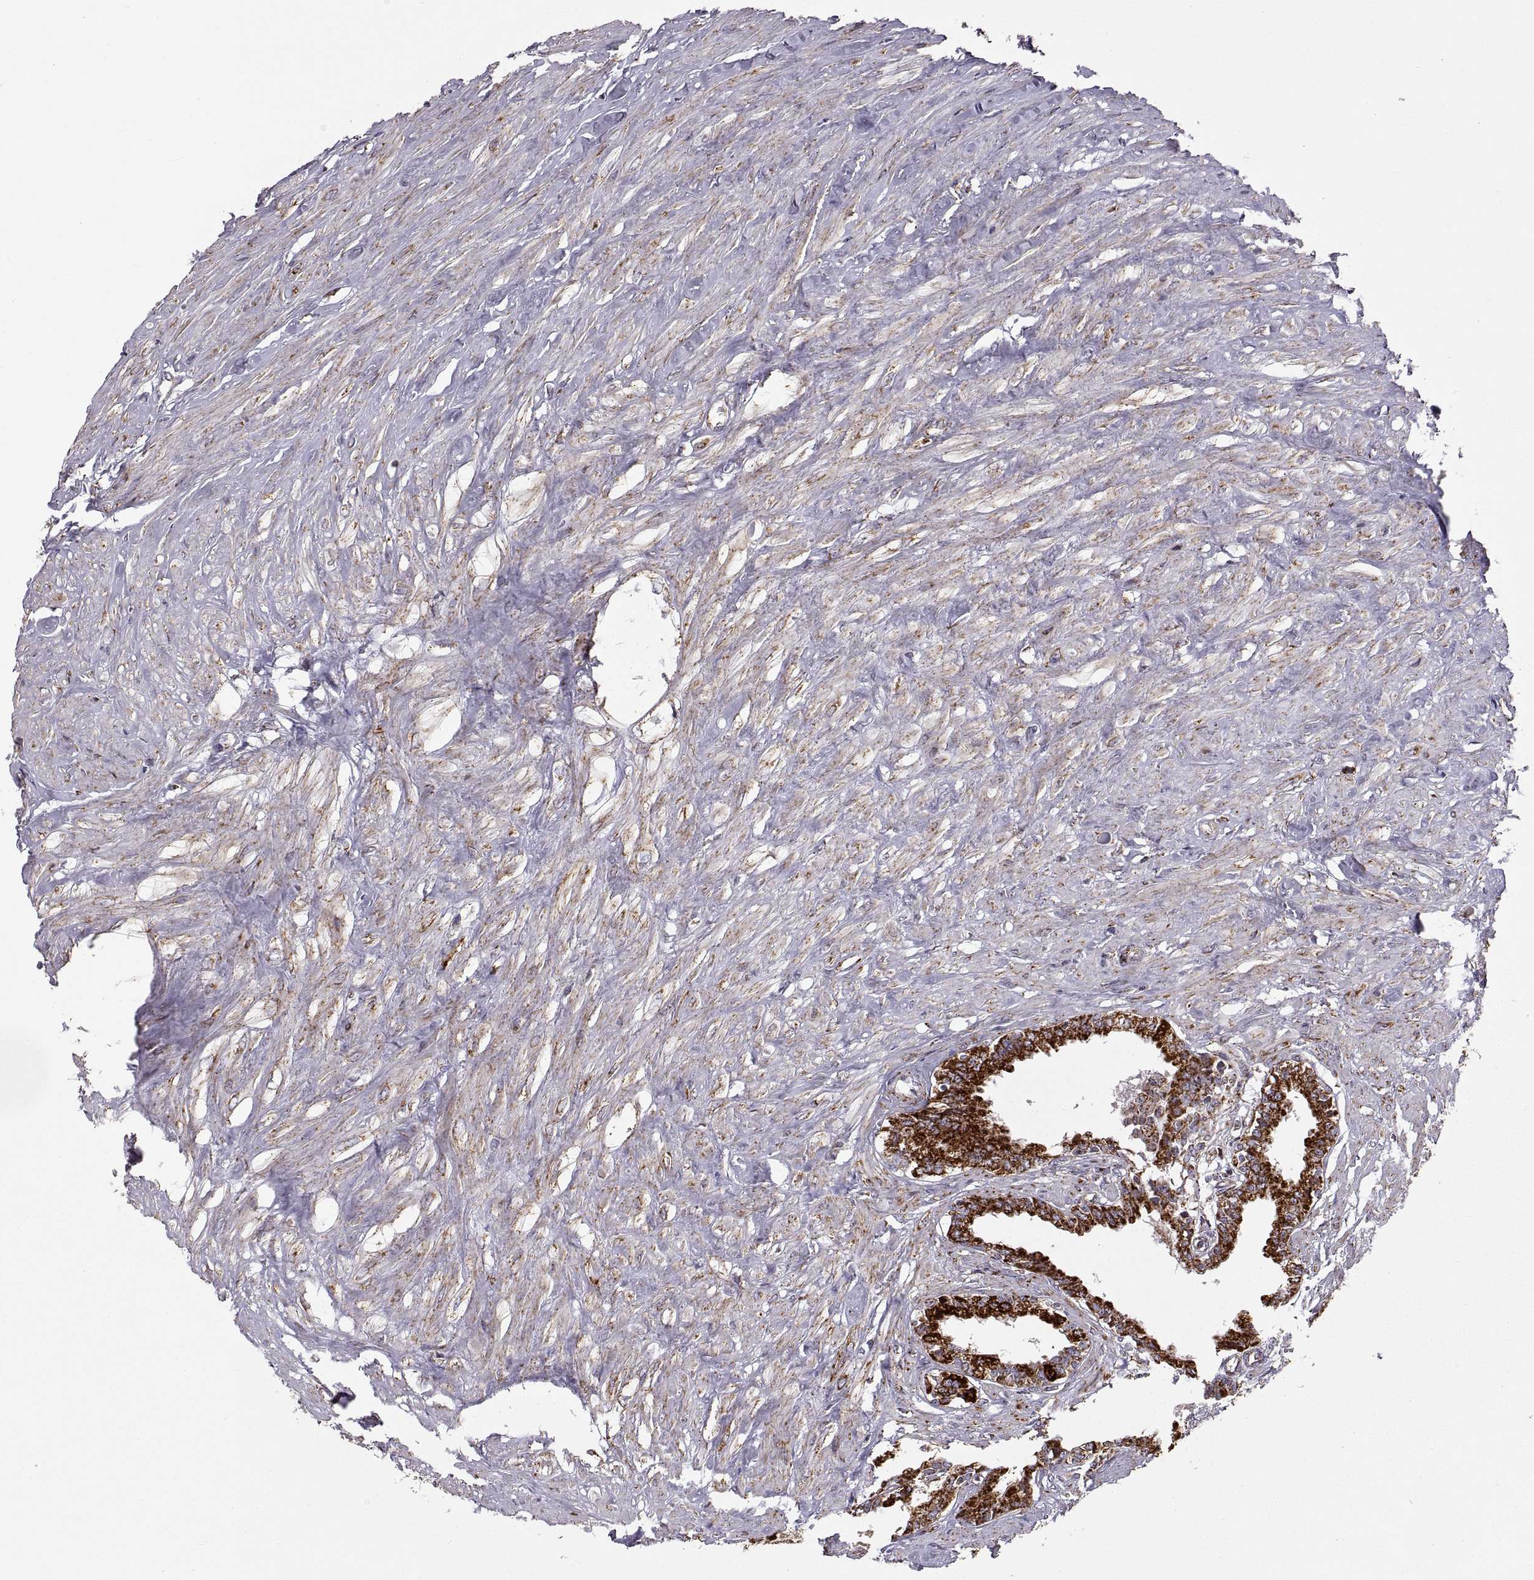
{"staining": {"intensity": "strong", "quantity": ">75%", "location": "cytoplasmic/membranous"}, "tissue": "seminal vesicle", "cell_type": "Glandular cells", "image_type": "normal", "snomed": [{"axis": "morphology", "description": "Normal tissue, NOS"}, {"axis": "morphology", "description": "Urothelial carcinoma, NOS"}, {"axis": "topography", "description": "Urinary bladder"}, {"axis": "topography", "description": "Seminal veicle"}], "caption": "Immunohistochemistry (DAB) staining of normal human seminal vesicle shows strong cytoplasmic/membranous protein expression in approximately >75% of glandular cells.", "gene": "ARSD", "patient": {"sex": "male", "age": 76}}